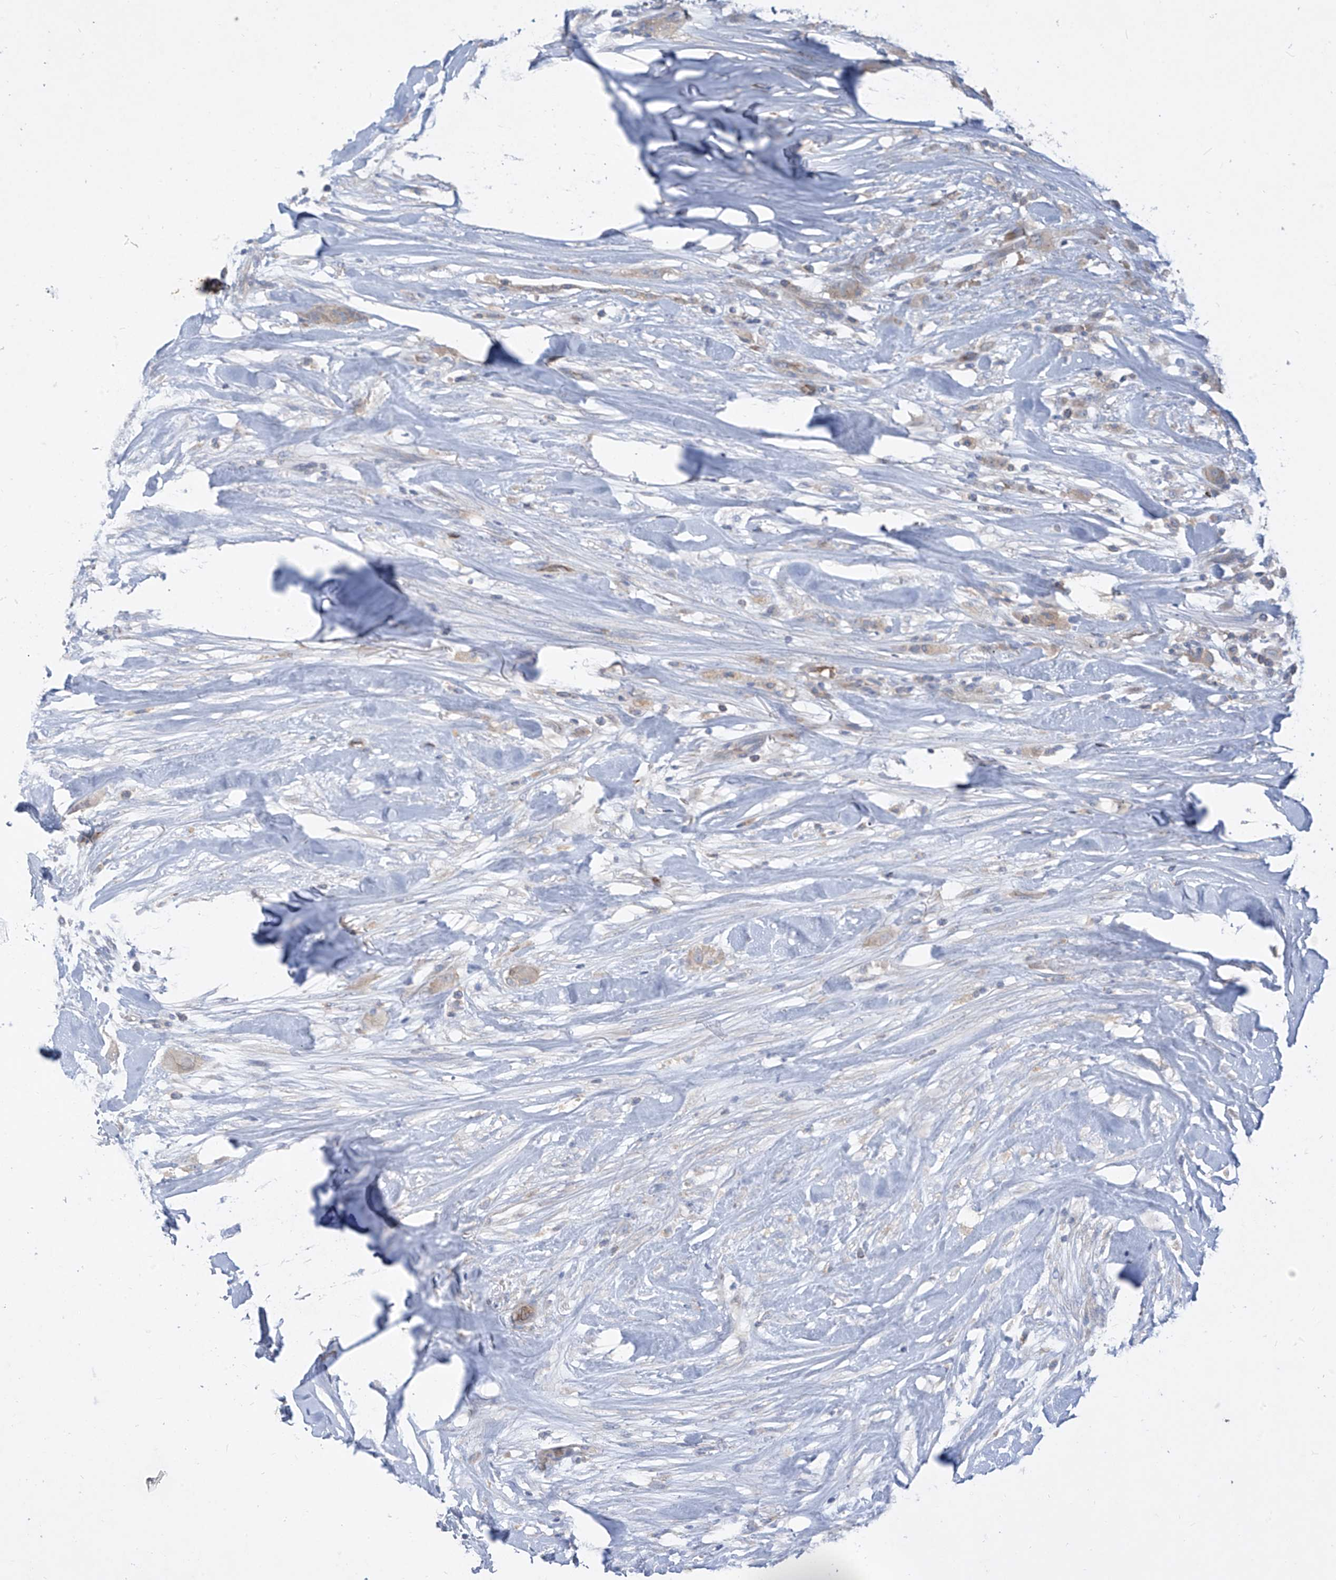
{"staining": {"intensity": "weak", "quantity": ">75%", "location": "cytoplasmic/membranous"}, "tissue": "thyroid cancer", "cell_type": "Tumor cells", "image_type": "cancer", "snomed": [{"axis": "morphology", "description": "Papillary adenocarcinoma, NOS"}, {"axis": "topography", "description": "Thyroid gland"}], "caption": "A brown stain shows weak cytoplasmic/membranous staining of a protein in human papillary adenocarcinoma (thyroid) tumor cells. The staining was performed using DAB (3,3'-diaminobenzidine) to visualize the protein expression in brown, while the nuclei were stained in blue with hematoxylin (Magnification: 20x).", "gene": "DGKQ", "patient": {"sex": "female", "age": 59}}